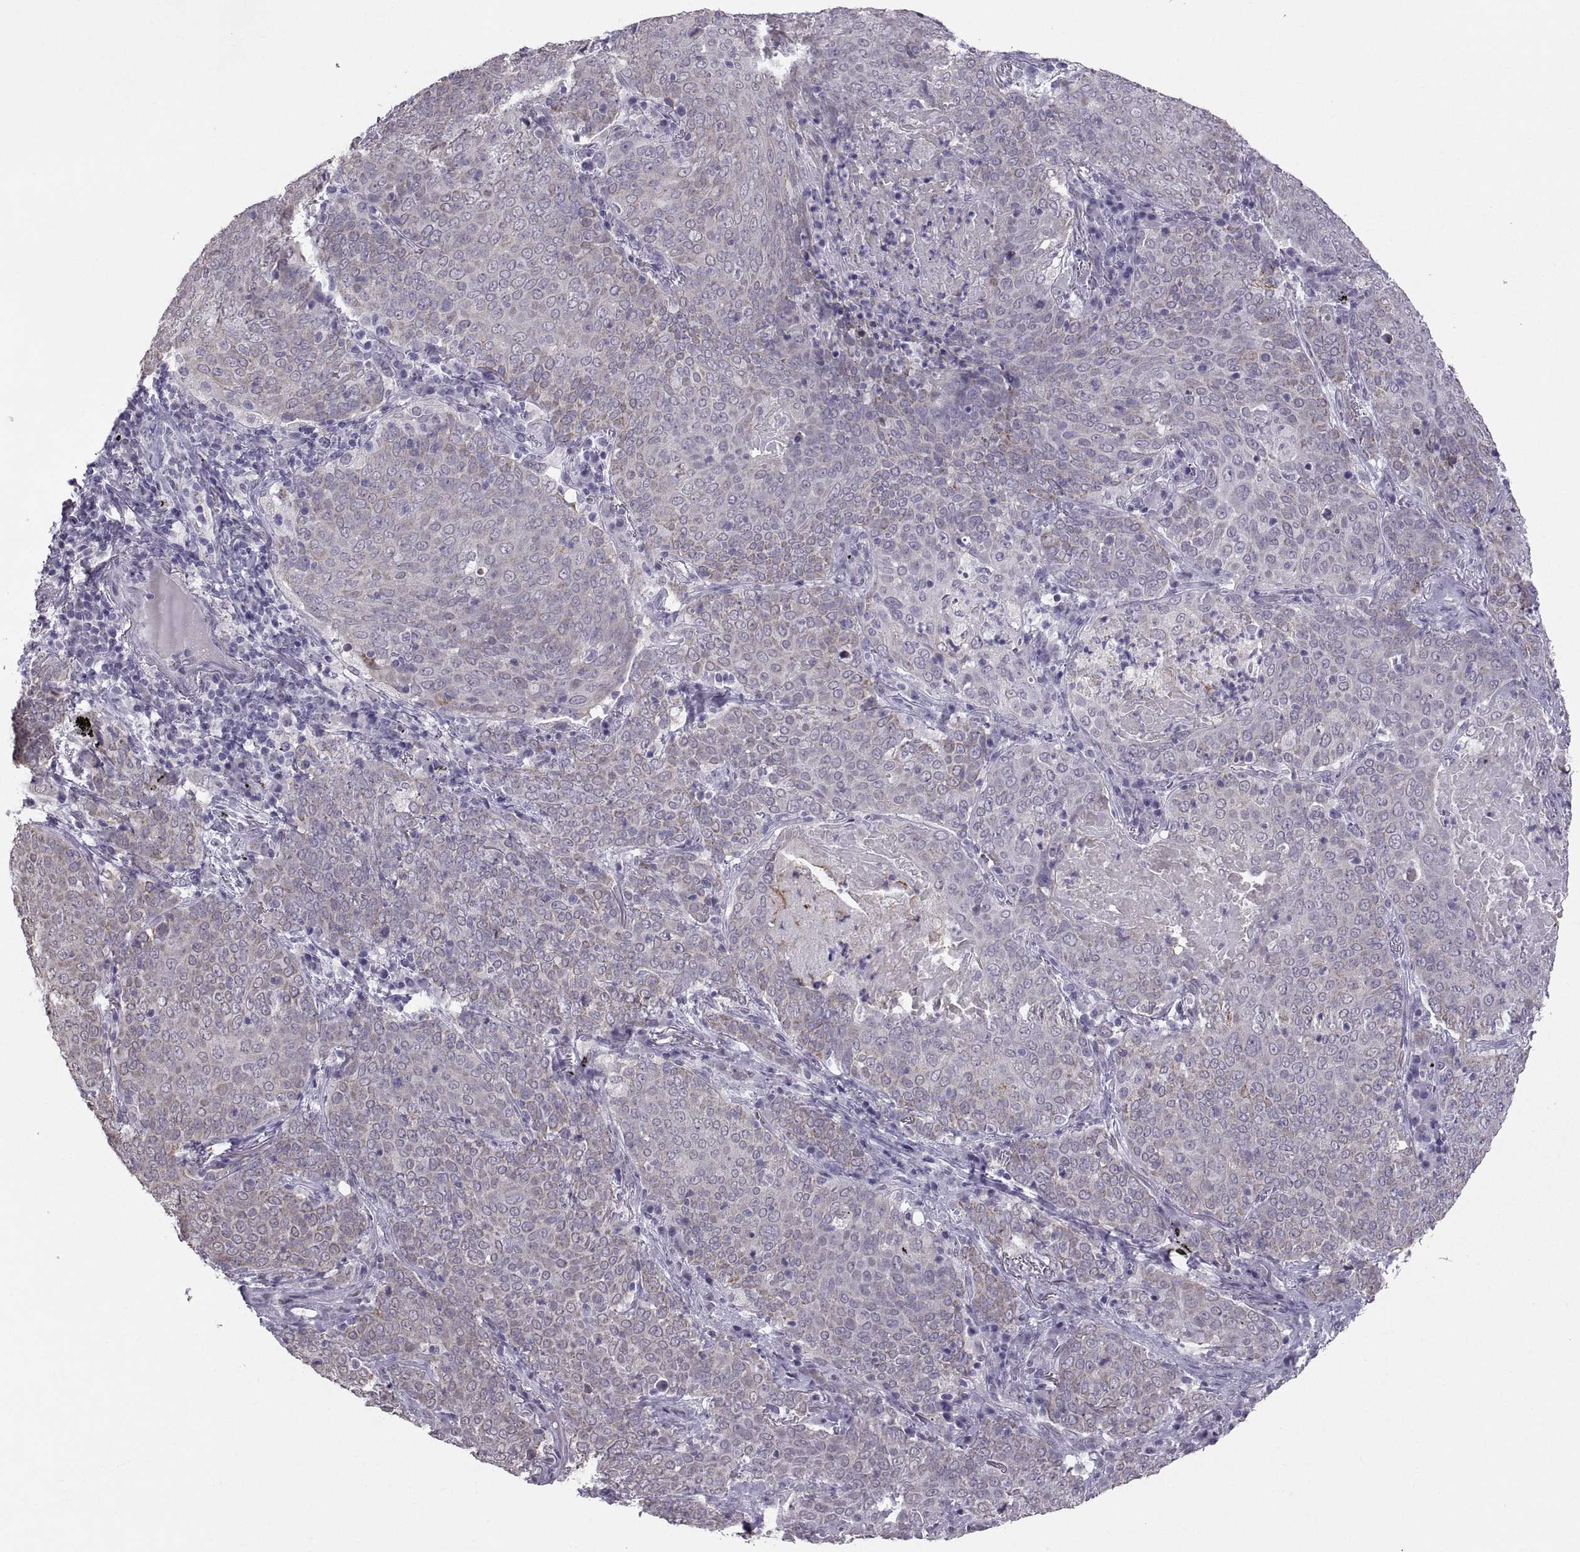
{"staining": {"intensity": "negative", "quantity": "none", "location": "none"}, "tissue": "lung cancer", "cell_type": "Tumor cells", "image_type": "cancer", "snomed": [{"axis": "morphology", "description": "Squamous cell carcinoma, NOS"}, {"axis": "topography", "description": "Lung"}], "caption": "This is an IHC histopathology image of human lung cancer (squamous cell carcinoma). There is no expression in tumor cells.", "gene": "KRT77", "patient": {"sex": "male", "age": 82}}